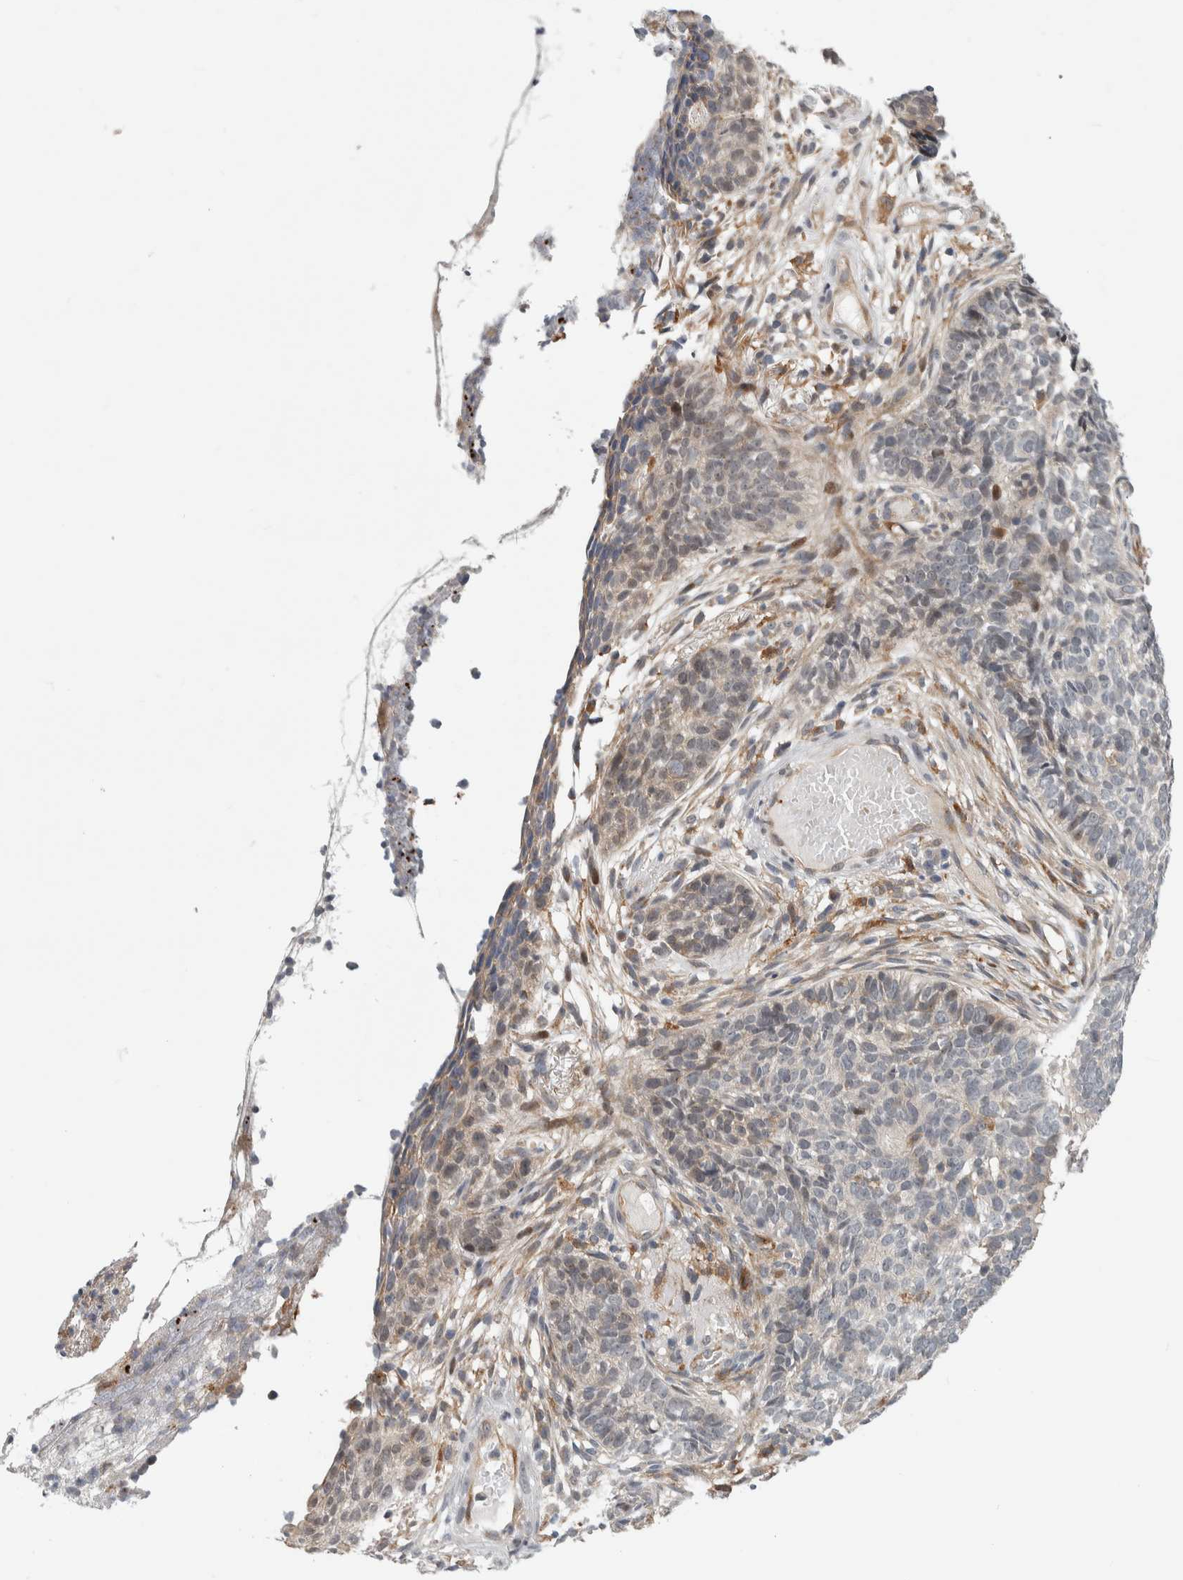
{"staining": {"intensity": "negative", "quantity": "none", "location": "none"}, "tissue": "skin cancer", "cell_type": "Tumor cells", "image_type": "cancer", "snomed": [{"axis": "morphology", "description": "Basal cell carcinoma"}, {"axis": "topography", "description": "Skin"}], "caption": "Tumor cells show no significant expression in skin cancer.", "gene": "MSL1", "patient": {"sex": "male", "age": 85}}